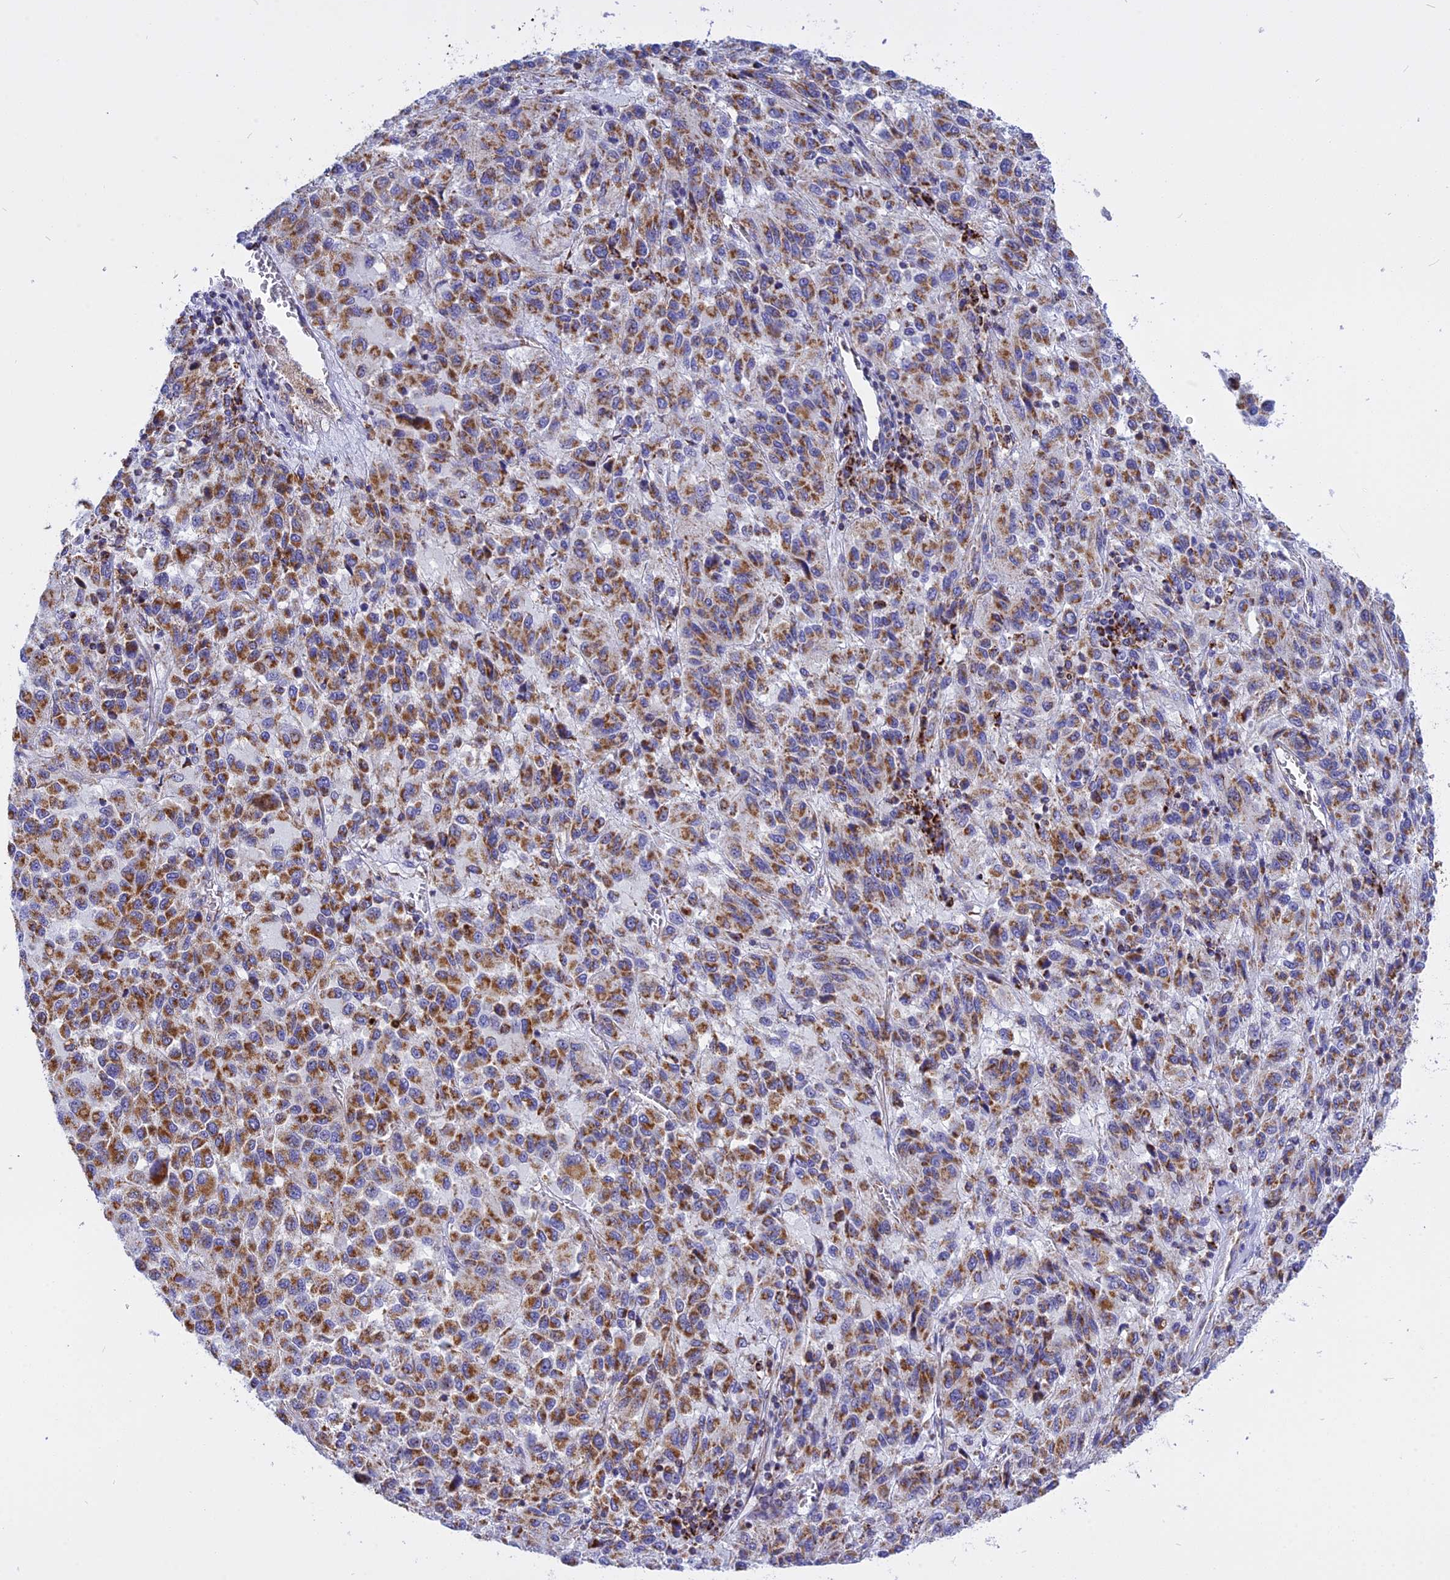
{"staining": {"intensity": "moderate", "quantity": ">75%", "location": "cytoplasmic/membranous"}, "tissue": "melanoma", "cell_type": "Tumor cells", "image_type": "cancer", "snomed": [{"axis": "morphology", "description": "Malignant melanoma, Metastatic site"}, {"axis": "topography", "description": "Lung"}], "caption": "Immunohistochemistry (IHC) of malignant melanoma (metastatic site) demonstrates medium levels of moderate cytoplasmic/membranous staining in approximately >75% of tumor cells.", "gene": "VDAC2", "patient": {"sex": "male", "age": 64}}